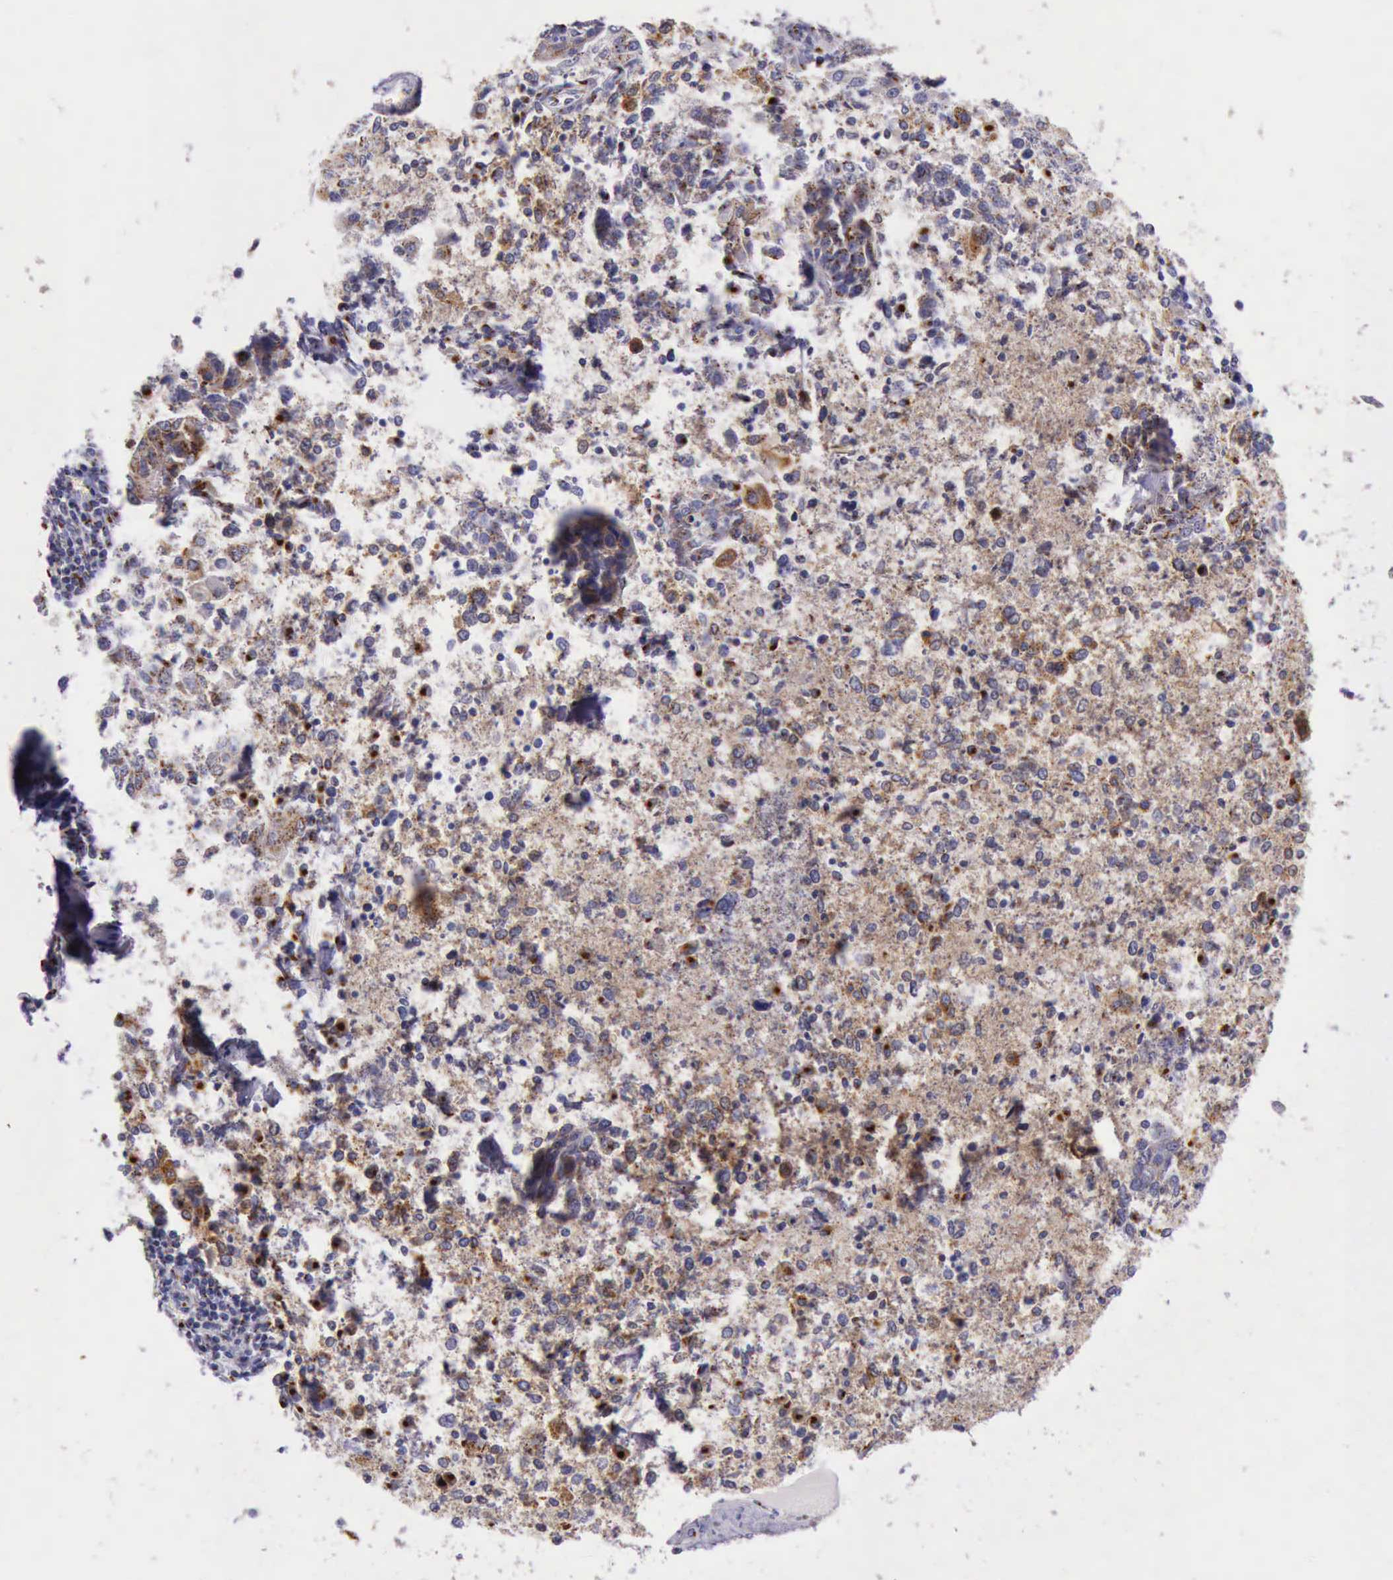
{"staining": {"intensity": "strong", "quantity": ">75%", "location": "cytoplasmic/membranous"}, "tissue": "cervical cancer", "cell_type": "Tumor cells", "image_type": "cancer", "snomed": [{"axis": "morphology", "description": "Squamous cell carcinoma, NOS"}, {"axis": "topography", "description": "Cervix"}], "caption": "This photomicrograph exhibits cervical cancer stained with immunohistochemistry to label a protein in brown. The cytoplasmic/membranous of tumor cells show strong positivity for the protein. Nuclei are counter-stained blue.", "gene": "GOLGA5", "patient": {"sex": "female", "age": 33}}